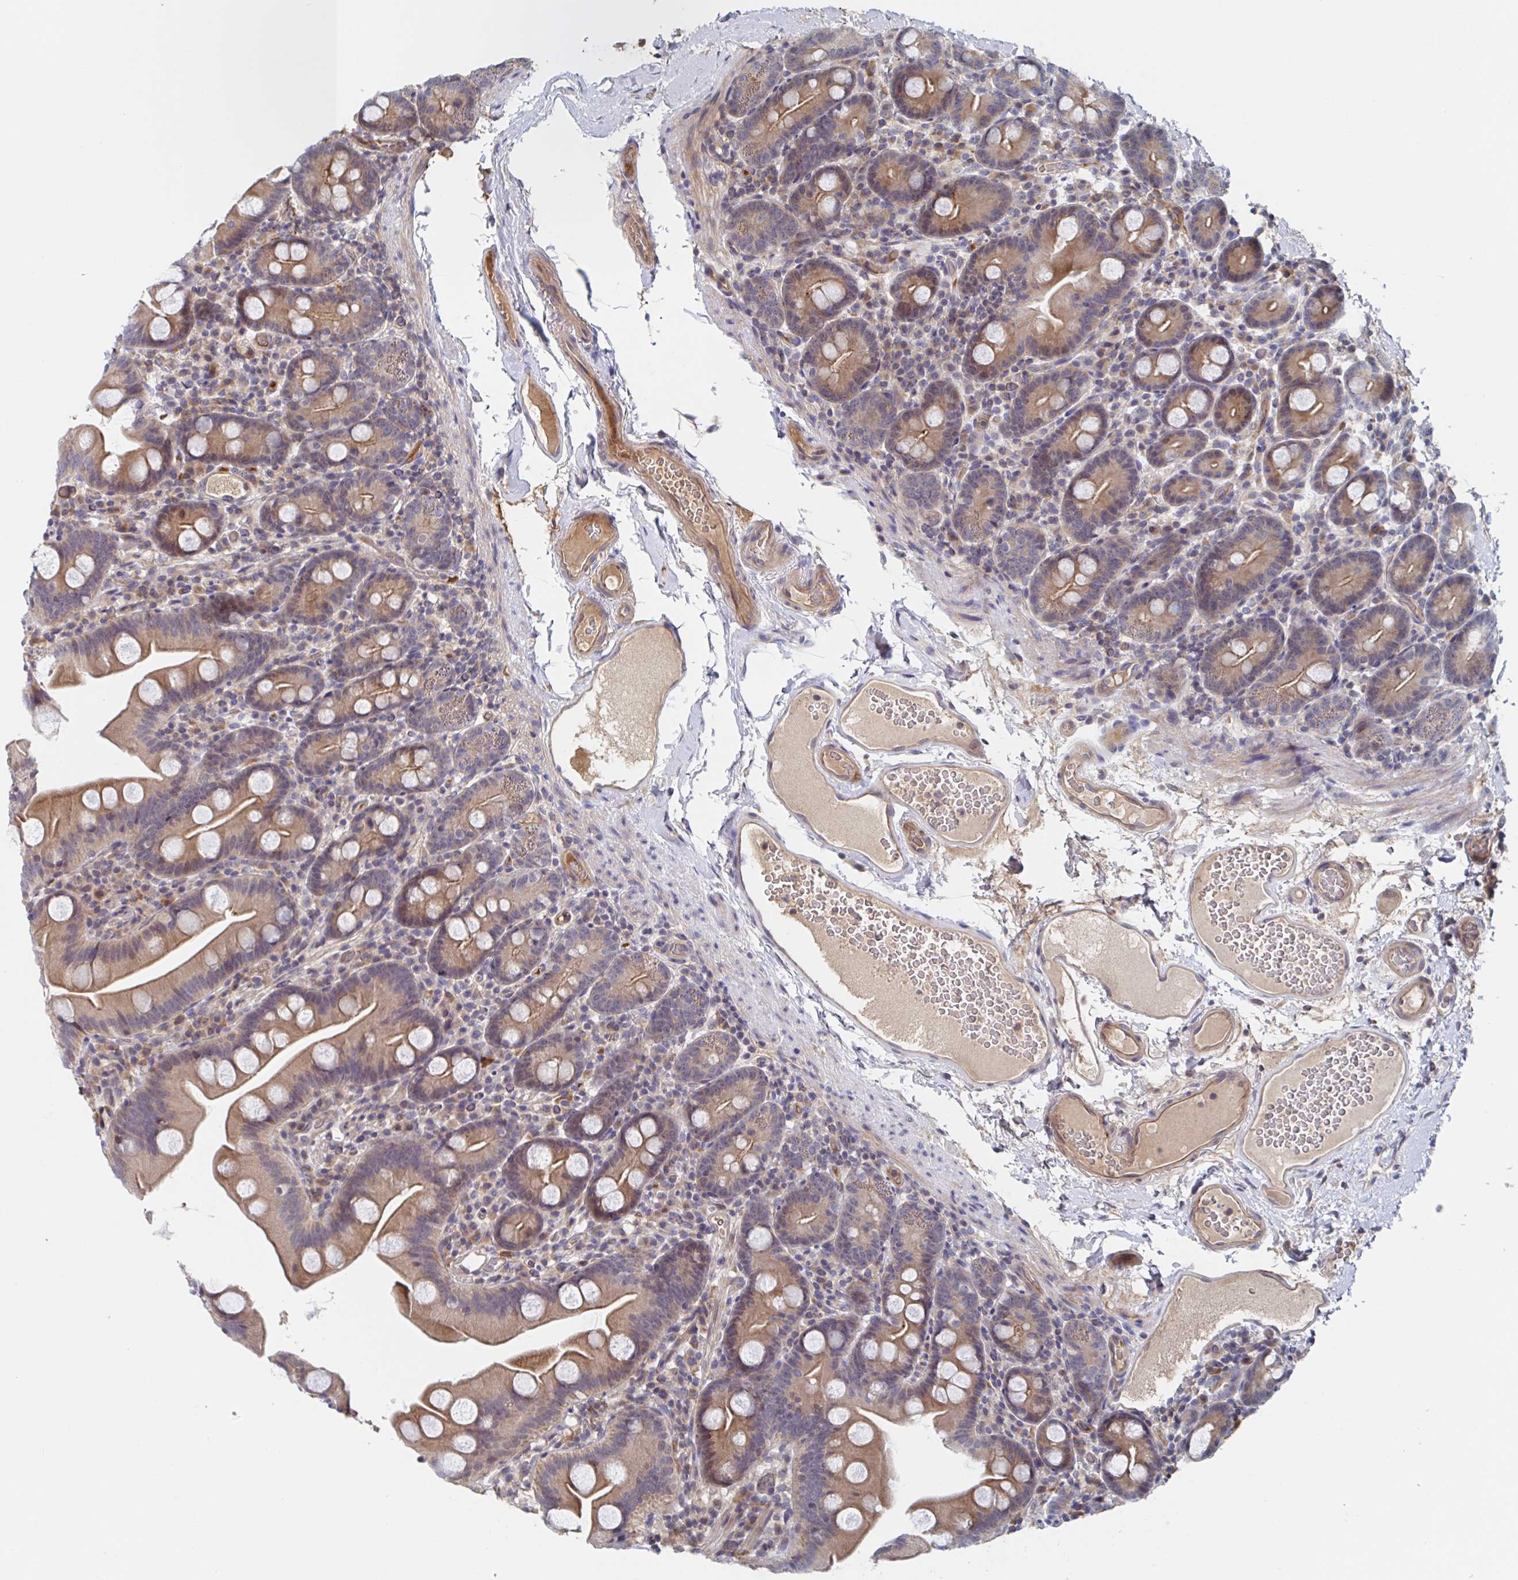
{"staining": {"intensity": "moderate", "quantity": ">75%", "location": "cytoplasmic/membranous"}, "tissue": "small intestine", "cell_type": "Glandular cells", "image_type": "normal", "snomed": [{"axis": "morphology", "description": "Normal tissue, NOS"}, {"axis": "topography", "description": "Small intestine"}], "caption": "Protein analysis of benign small intestine exhibits moderate cytoplasmic/membranous expression in about >75% of glandular cells. The staining is performed using DAB brown chromogen to label protein expression. The nuclei are counter-stained blue using hematoxylin.", "gene": "DHRS12", "patient": {"sex": "female", "age": 68}}